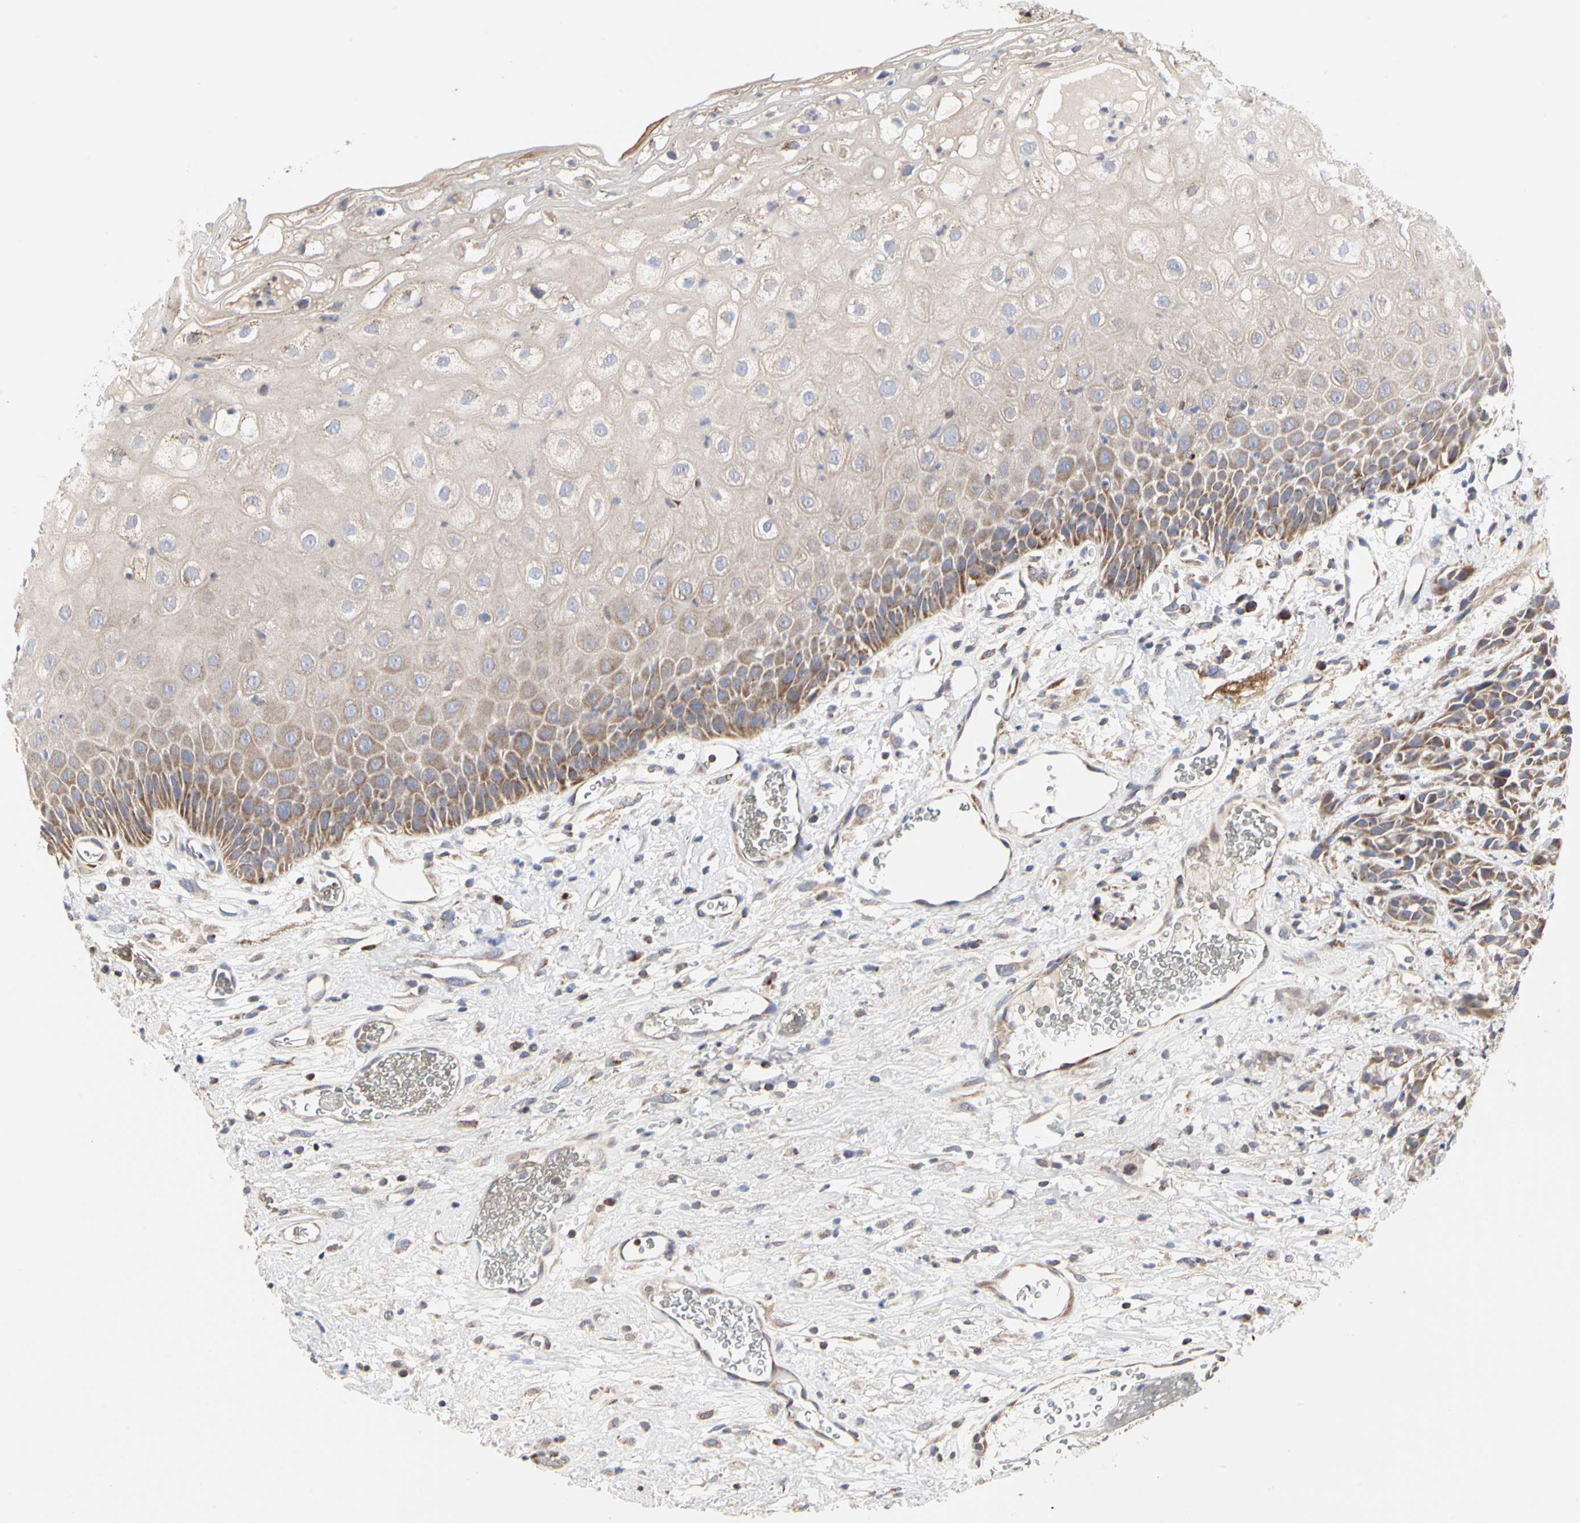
{"staining": {"intensity": "weak", "quantity": ">75%", "location": "cytoplasmic/membranous"}, "tissue": "head and neck cancer", "cell_type": "Tumor cells", "image_type": "cancer", "snomed": [{"axis": "morphology", "description": "Normal tissue, NOS"}, {"axis": "morphology", "description": "Squamous cell carcinoma, NOS"}, {"axis": "topography", "description": "Cartilage tissue"}, {"axis": "topography", "description": "Head-Neck"}], "caption": "Head and neck squamous cell carcinoma was stained to show a protein in brown. There is low levels of weak cytoplasmic/membranous expression in approximately >75% of tumor cells. (DAB (3,3'-diaminobenzidine) = brown stain, brightfield microscopy at high magnification).", "gene": "TSKU", "patient": {"sex": "male", "age": 62}}